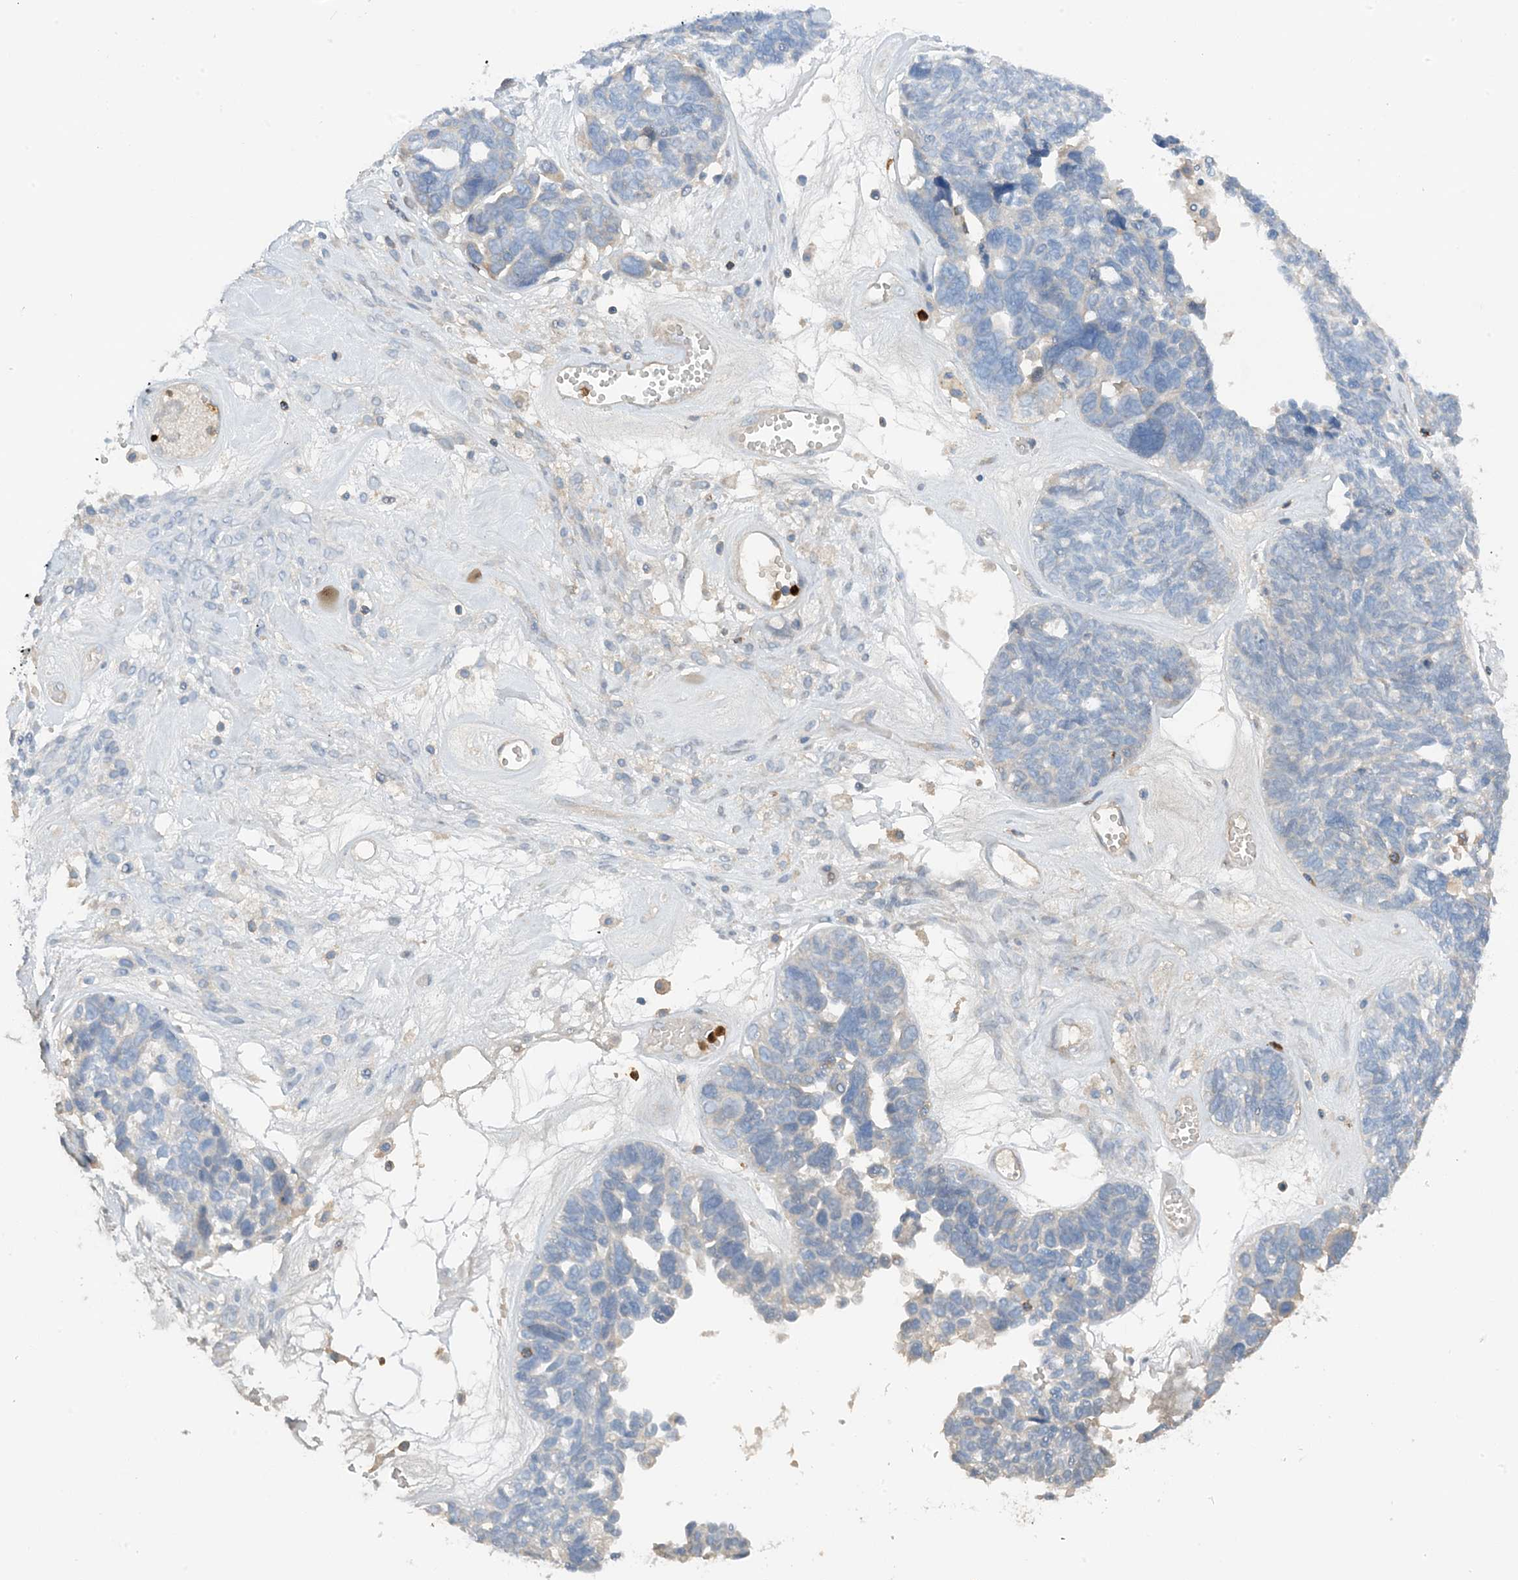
{"staining": {"intensity": "negative", "quantity": "none", "location": "none"}, "tissue": "ovarian cancer", "cell_type": "Tumor cells", "image_type": "cancer", "snomed": [{"axis": "morphology", "description": "Cystadenocarcinoma, serous, NOS"}, {"axis": "topography", "description": "Ovary"}], "caption": "Ovarian cancer was stained to show a protein in brown. There is no significant expression in tumor cells.", "gene": "PHACTR2", "patient": {"sex": "female", "age": 79}}